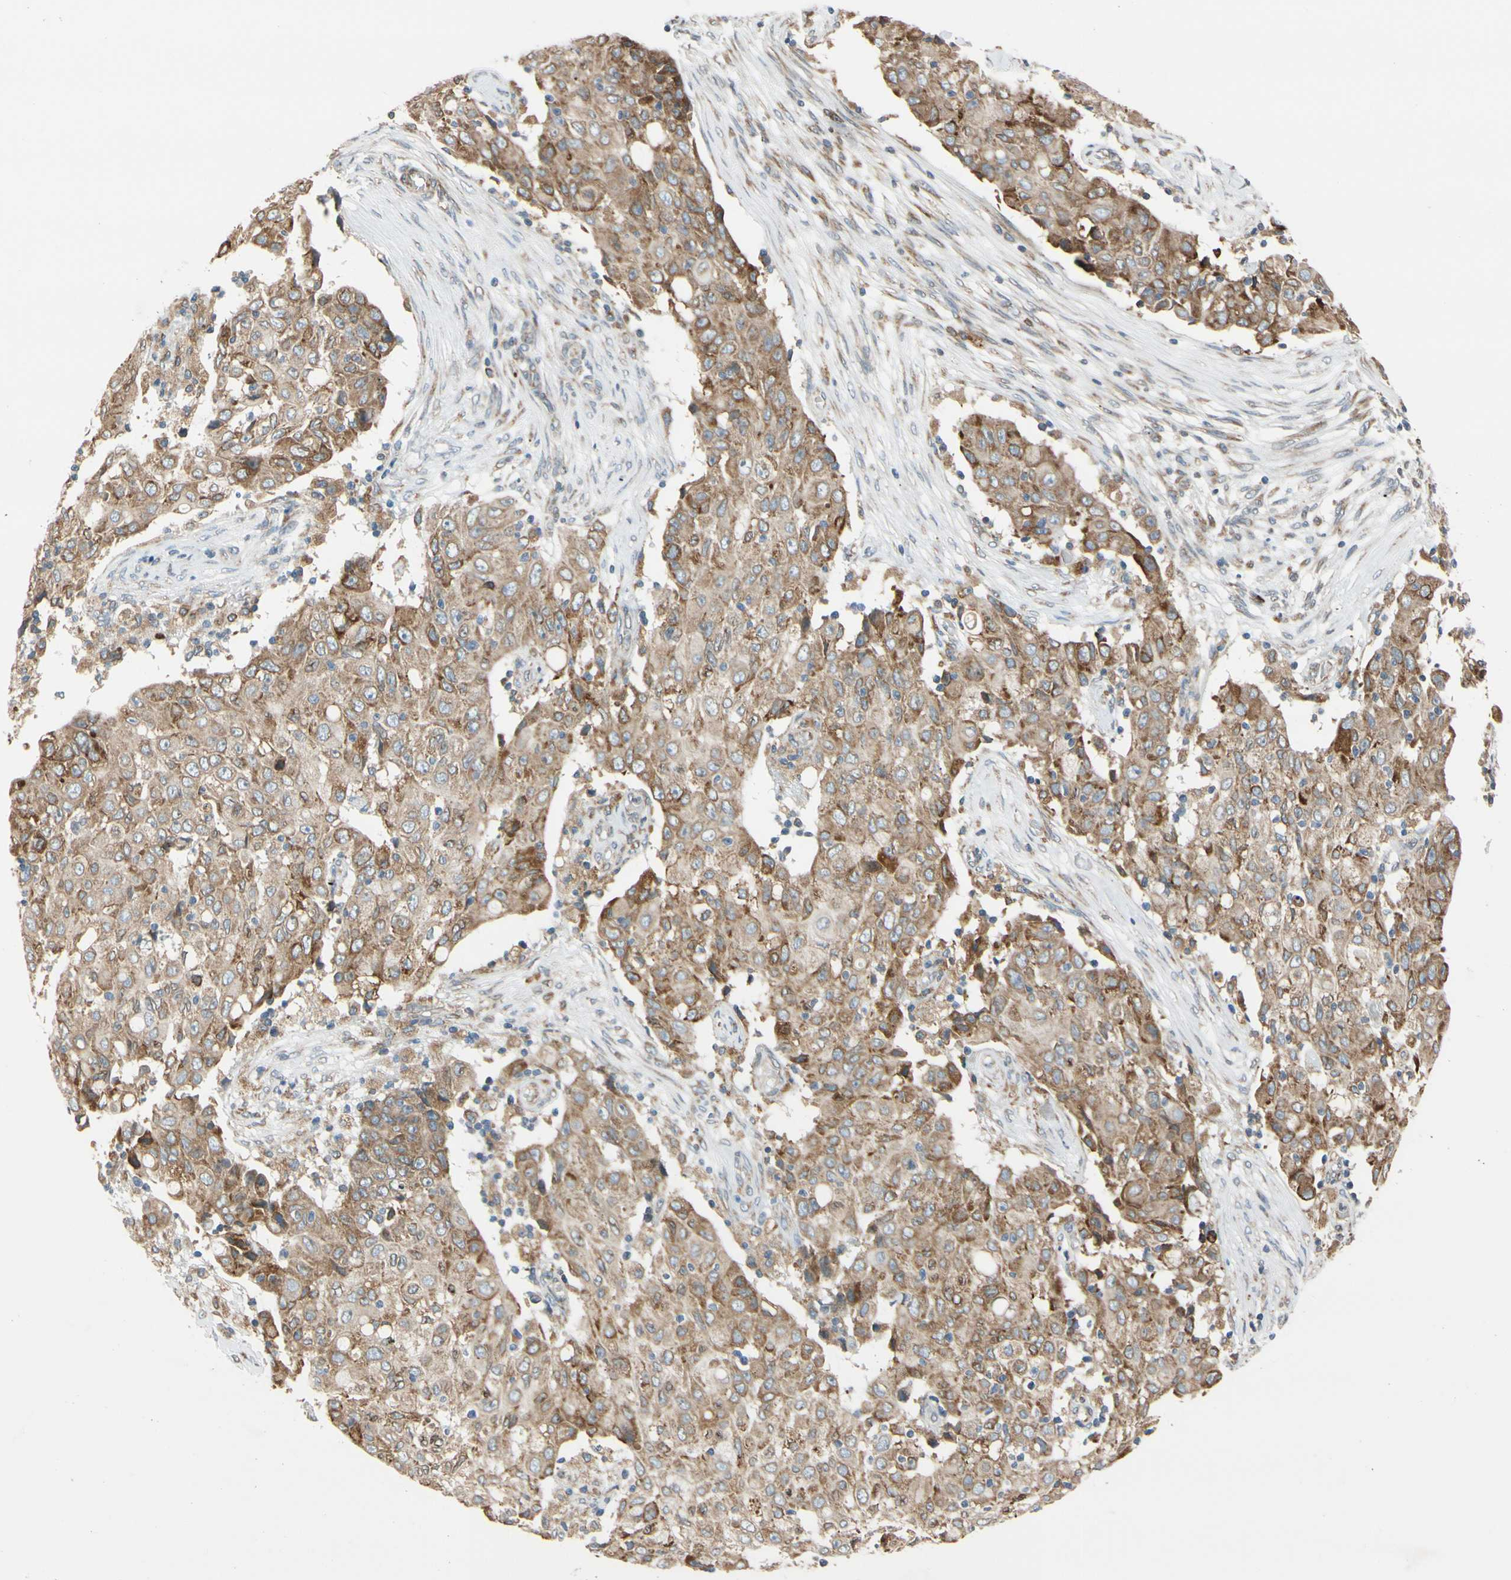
{"staining": {"intensity": "moderate", "quantity": ">75%", "location": "cytoplasmic/membranous"}, "tissue": "ovarian cancer", "cell_type": "Tumor cells", "image_type": "cancer", "snomed": [{"axis": "morphology", "description": "Carcinoma, endometroid"}, {"axis": "topography", "description": "Ovary"}], "caption": "This photomicrograph demonstrates IHC staining of human ovarian endometroid carcinoma, with medium moderate cytoplasmic/membranous positivity in about >75% of tumor cells.", "gene": "RPN2", "patient": {"sex": "female", "age": 42}}